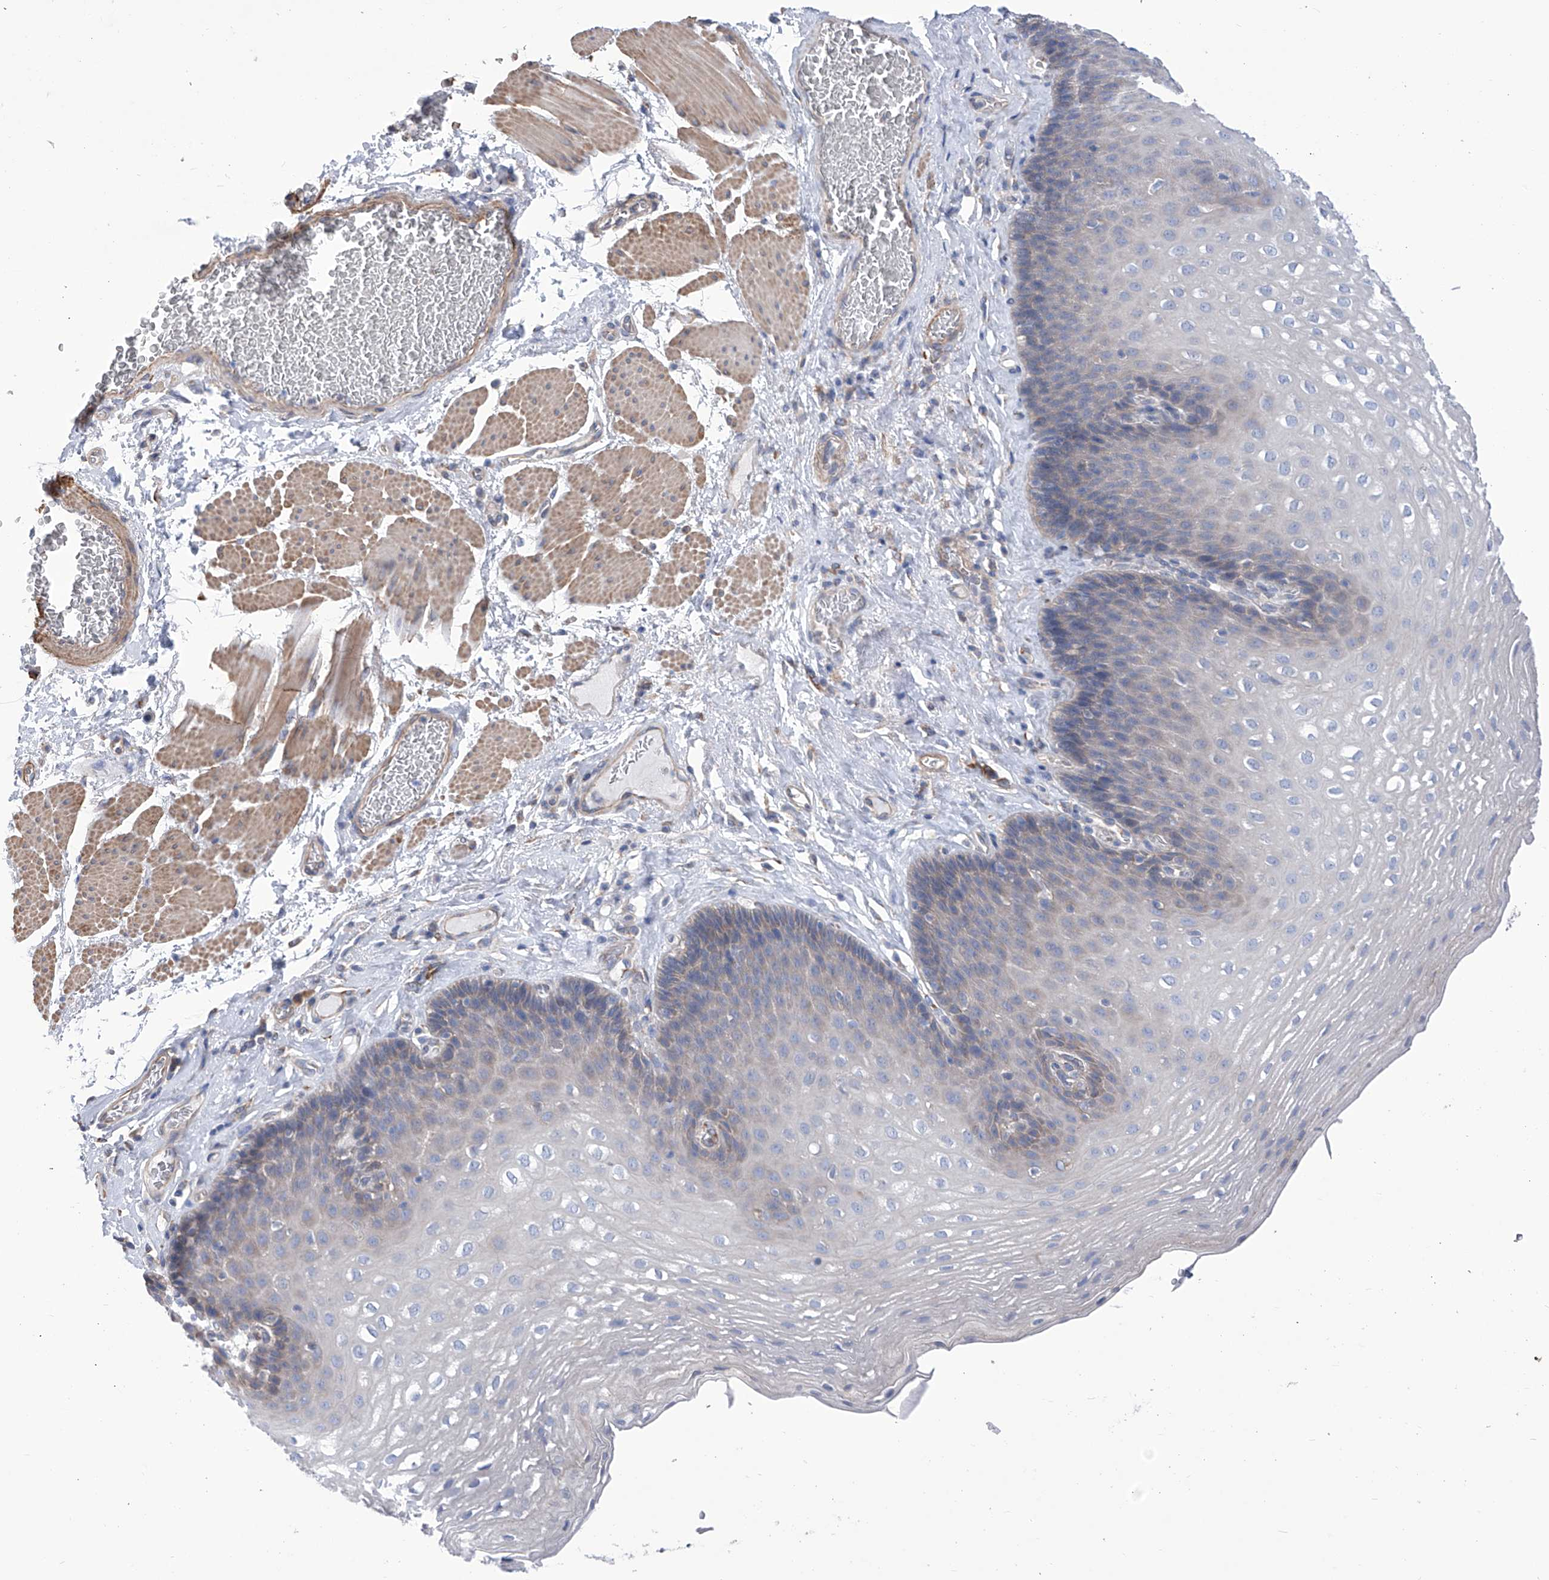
{"staining": {"intensity": "weak", "quantity": "<25%", "location": "cytoplasmic/membranous"}, "tissue": "esophagus", "cell_type": "Squamous epithelial cells", "image_type": "normal", "snomed": [{"axis": "morphology", "description": "Normal tissue, NOS"}, {"axis": "topography", "description": "Esophagus"}], "caption": "IHC of normal human esophagus shows no positivity in squamous epithelial cells.", "gene": "SMS", "patient": {"sex": "female", "age": 66}}